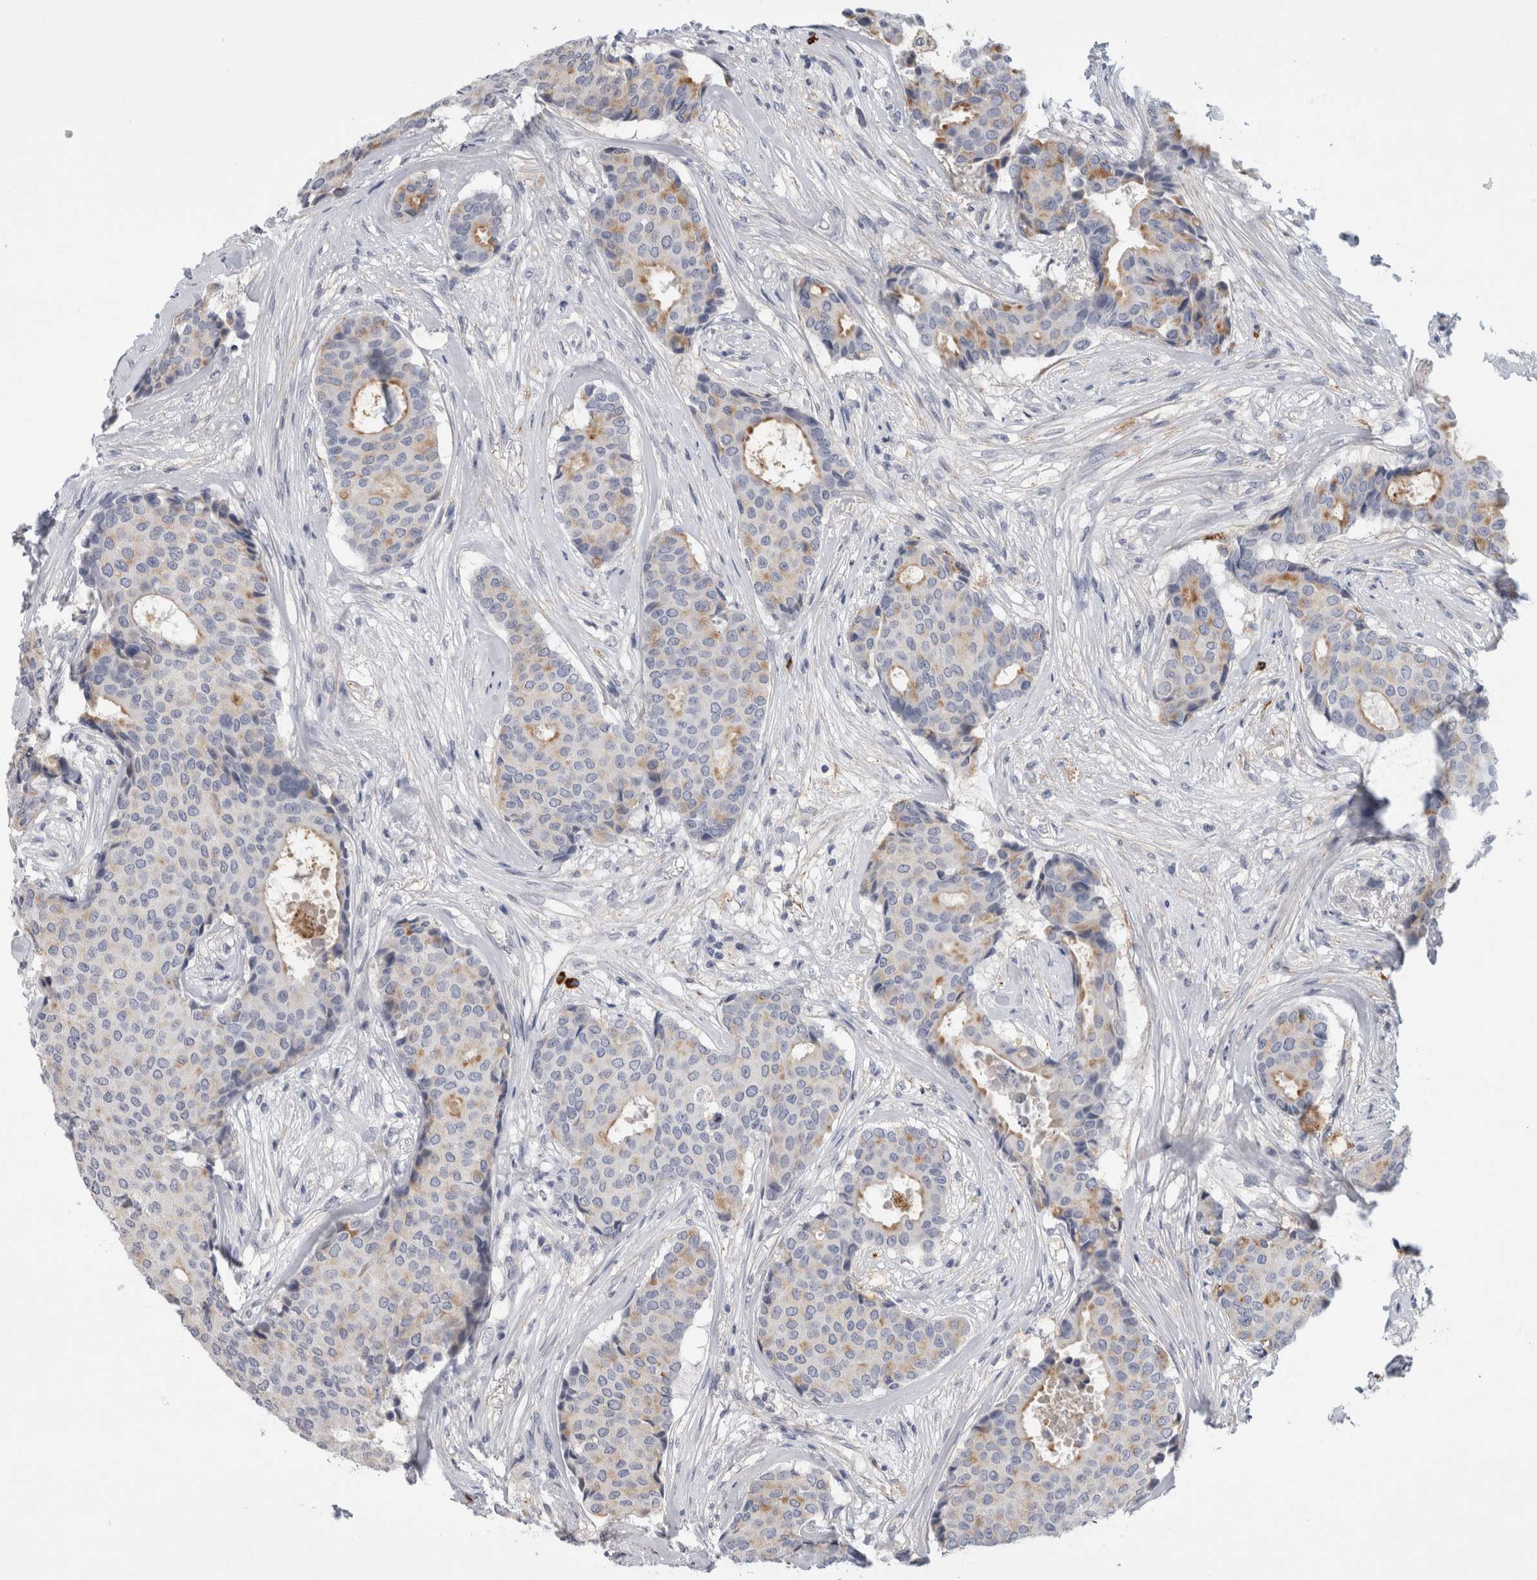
{"staining": {"intensity": "moderate", "quantity": "<25%", "location": "cytoplasmic/membranous"}, "tissue": "breast cancer", "cell_type": "Tumor cells", "image_type": "cancer", "snomed": [{"axis": "morphology", "description": "Duct carcinoma"}, {"axis": "topography", "description": "Breast"}], "caption": "A micrograph of invasive ductal carcinoma (breast) stained for a protein shows moderate cytoplasmic/membranous brown staining in tumor cells. (Brightfield microscopy of DAB IHC at high magnification).", "gene": "CD63", "patient": {"sex": "female", "age": 75}}